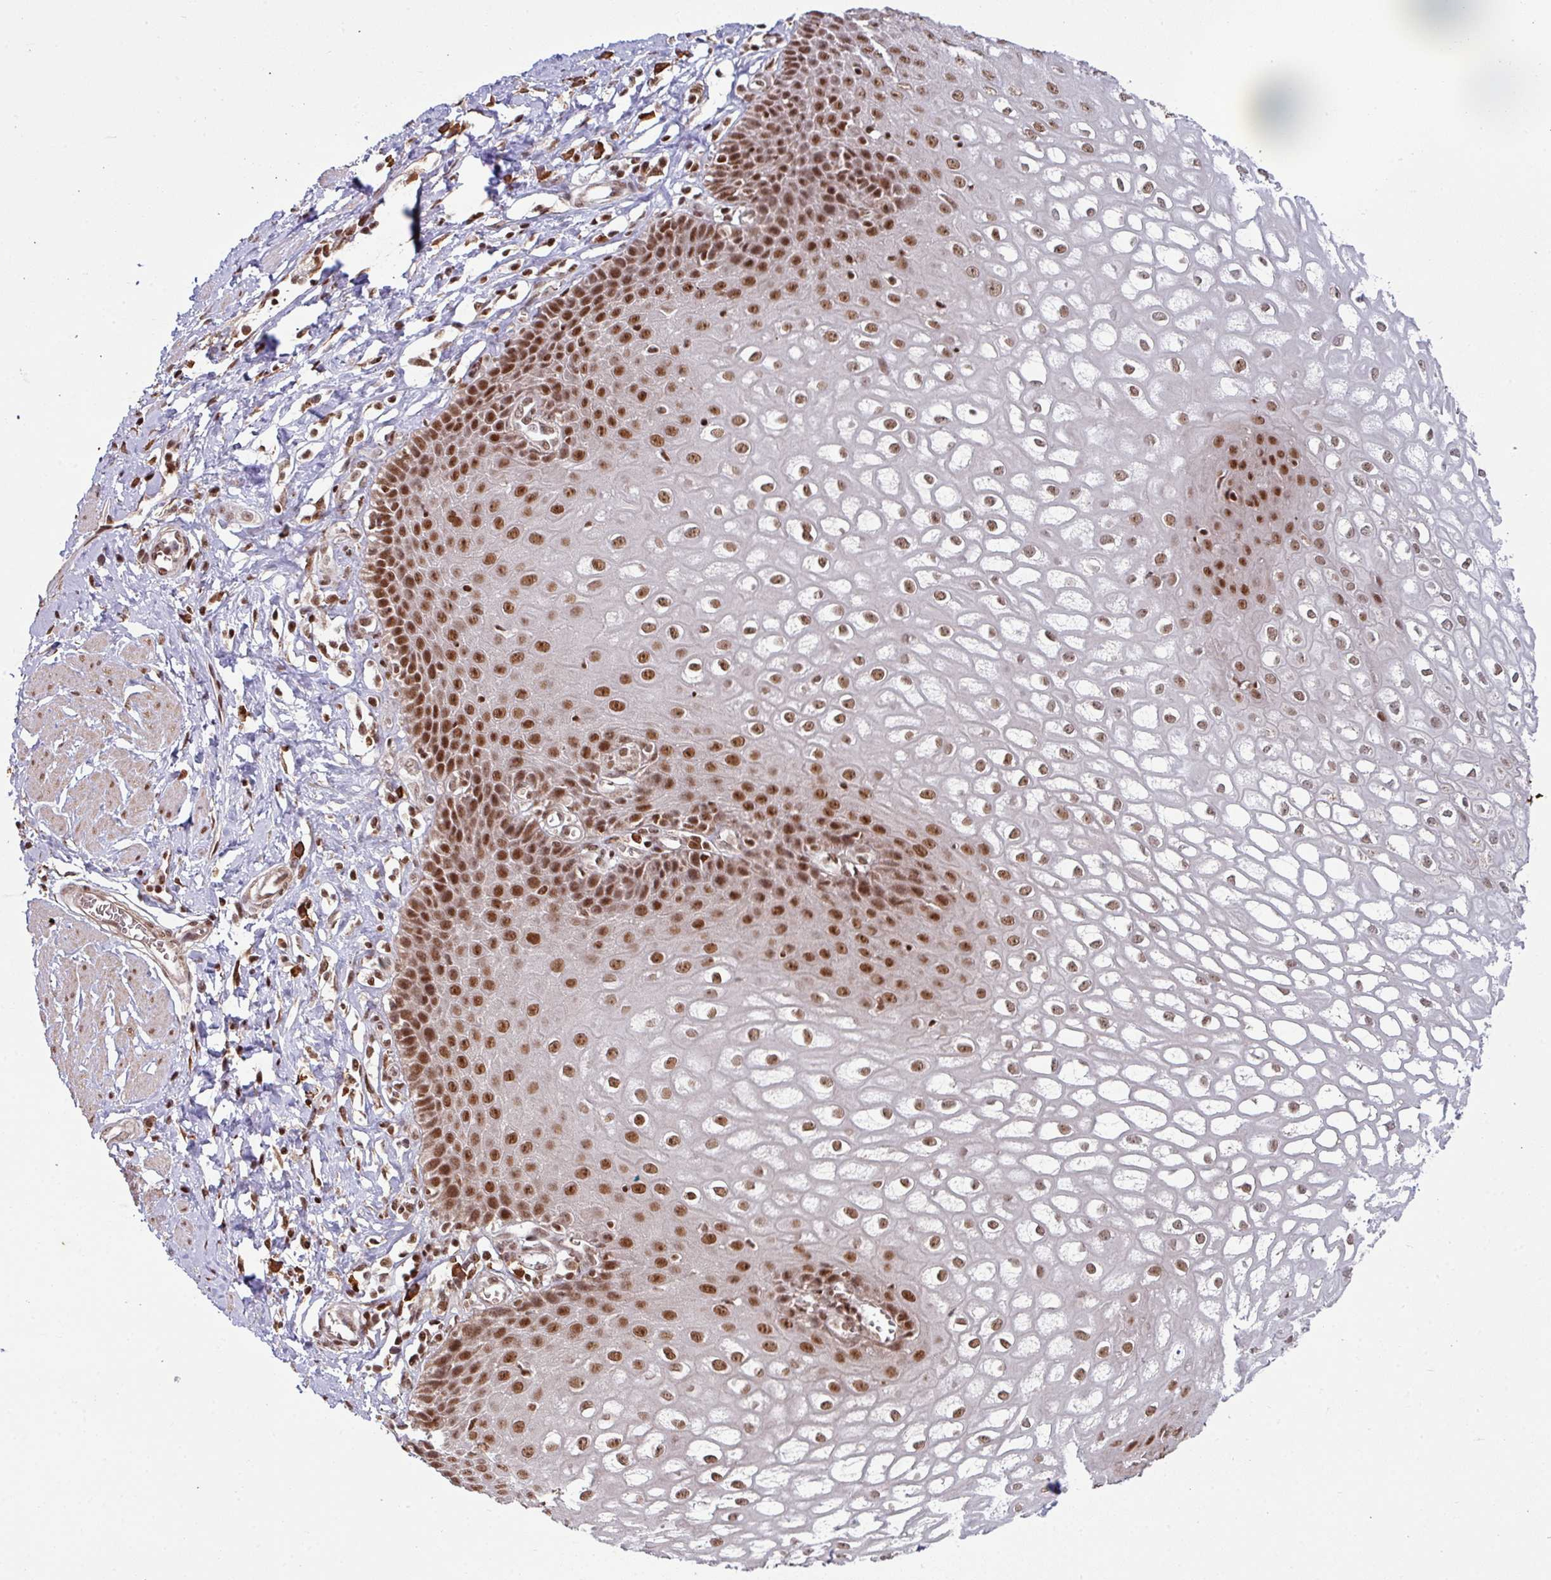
{"staining": {"intensity": "strong", "quantity": ">75%", "location": "nuclear"}, "tissue": "esophagus", "cell_type": "Squamous epithelial cells", "image_type": "normal", "snomed": [{"axis": "morphology", "description": "Normal tissue, NOS"}, {"axis": "topography", "description": "Esophagus"}], "caption": "This is a histology image of immunohistochemistry (IHC) staining of unremarkable esophagus, which shows strong staining in the nuclear of squamous epithelial cells.", "gene": "PHF23", "patient": {"sex": "male", "age": 67}}